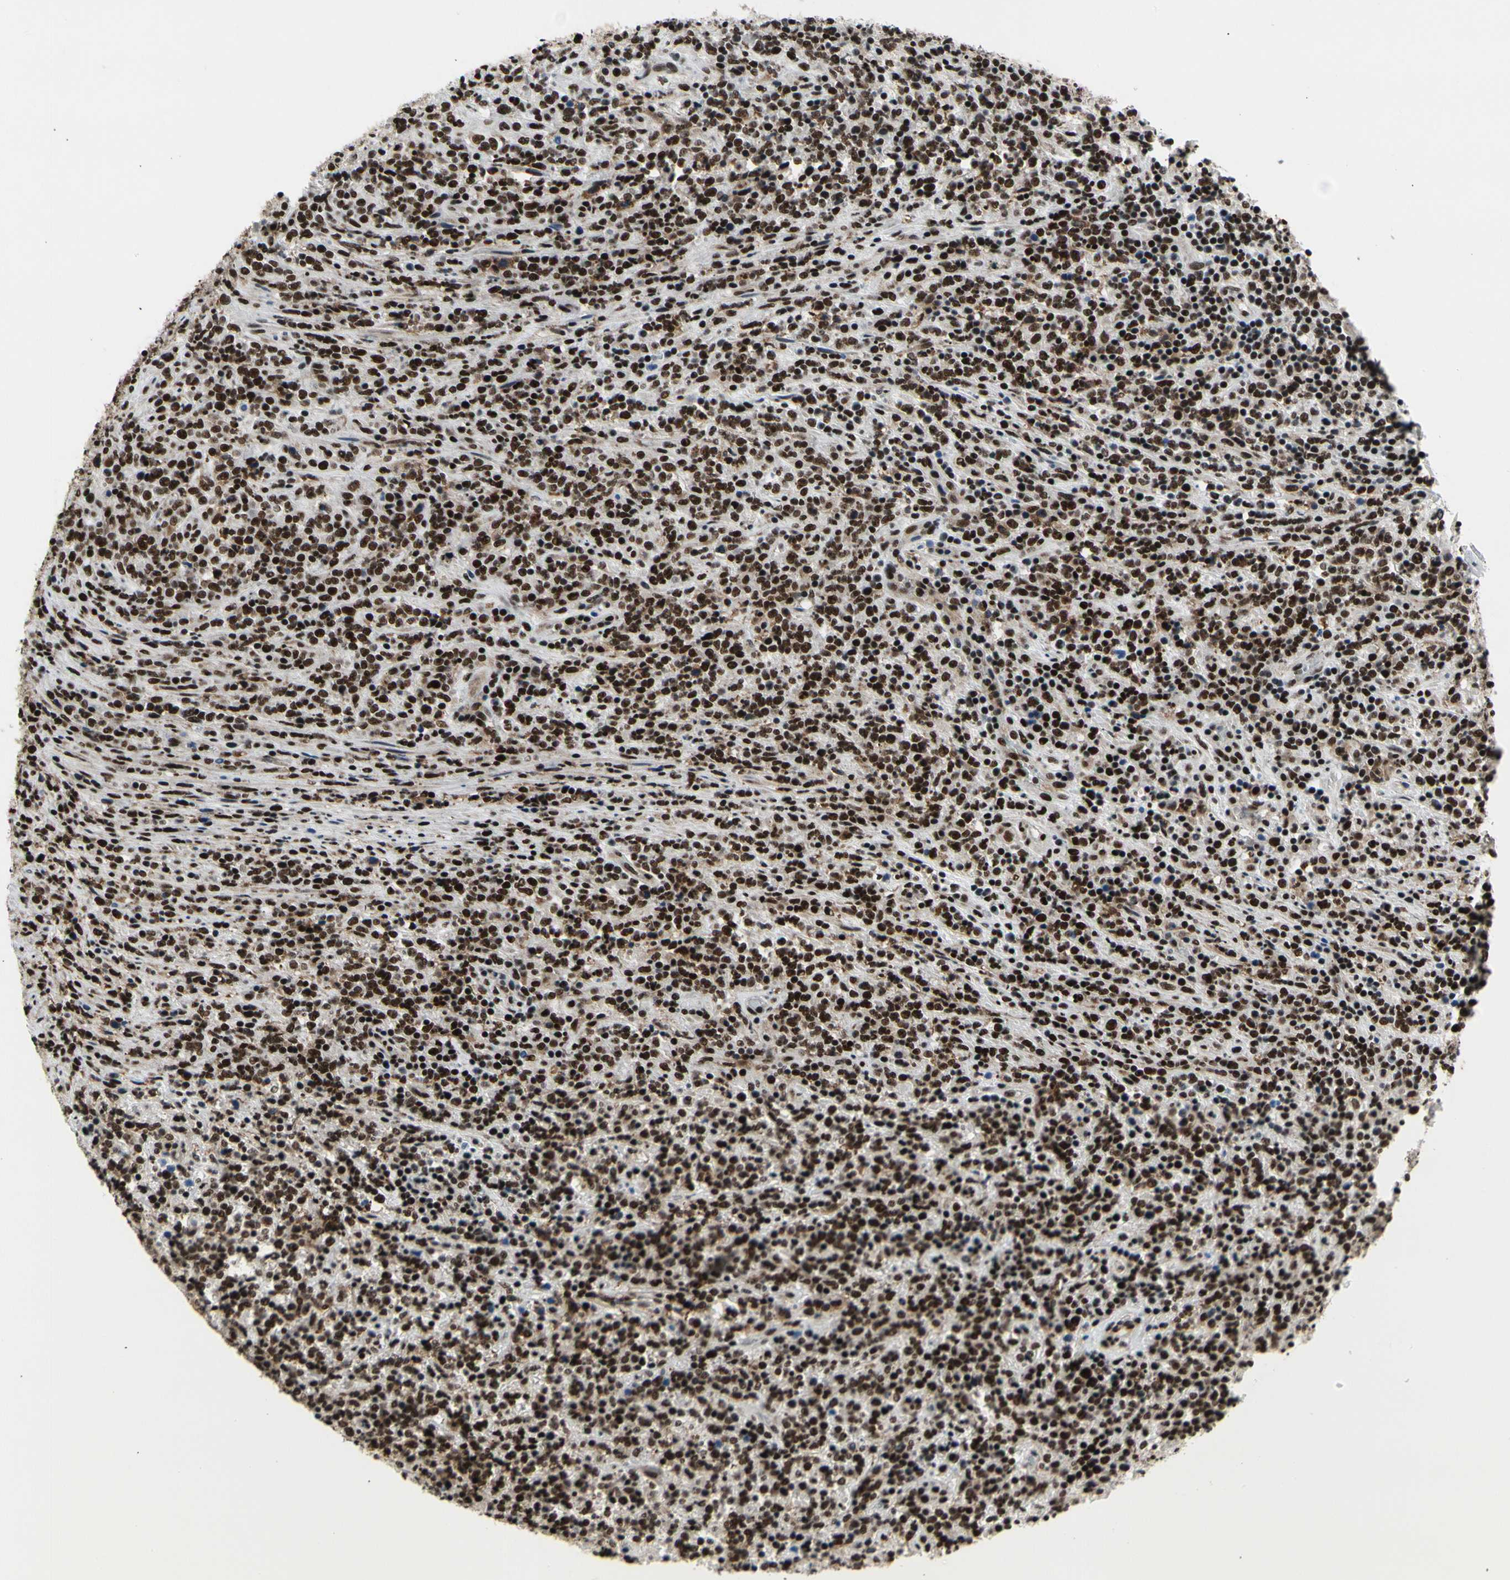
{"staining": {"intensity": "strong", "quantity": ">75%", "location": "nuclear"}, "tissue": "lymphoma", "cell_type": "Tumor cells", "image_type": "cancer", "snomed": [{"axis": "morphology", "description": "Malignant lymphoma, non-Hodgkin's type, High grade"}, {"axis": "topography", "description": "Soft tissue"}], "caption": "Protein staining by IHC reveals strong nuclear positivity in approximately >75% of tumor cells in lymphoma.", "gene": "SRSF11", "patient": {"sex": "male", "age": 18}}